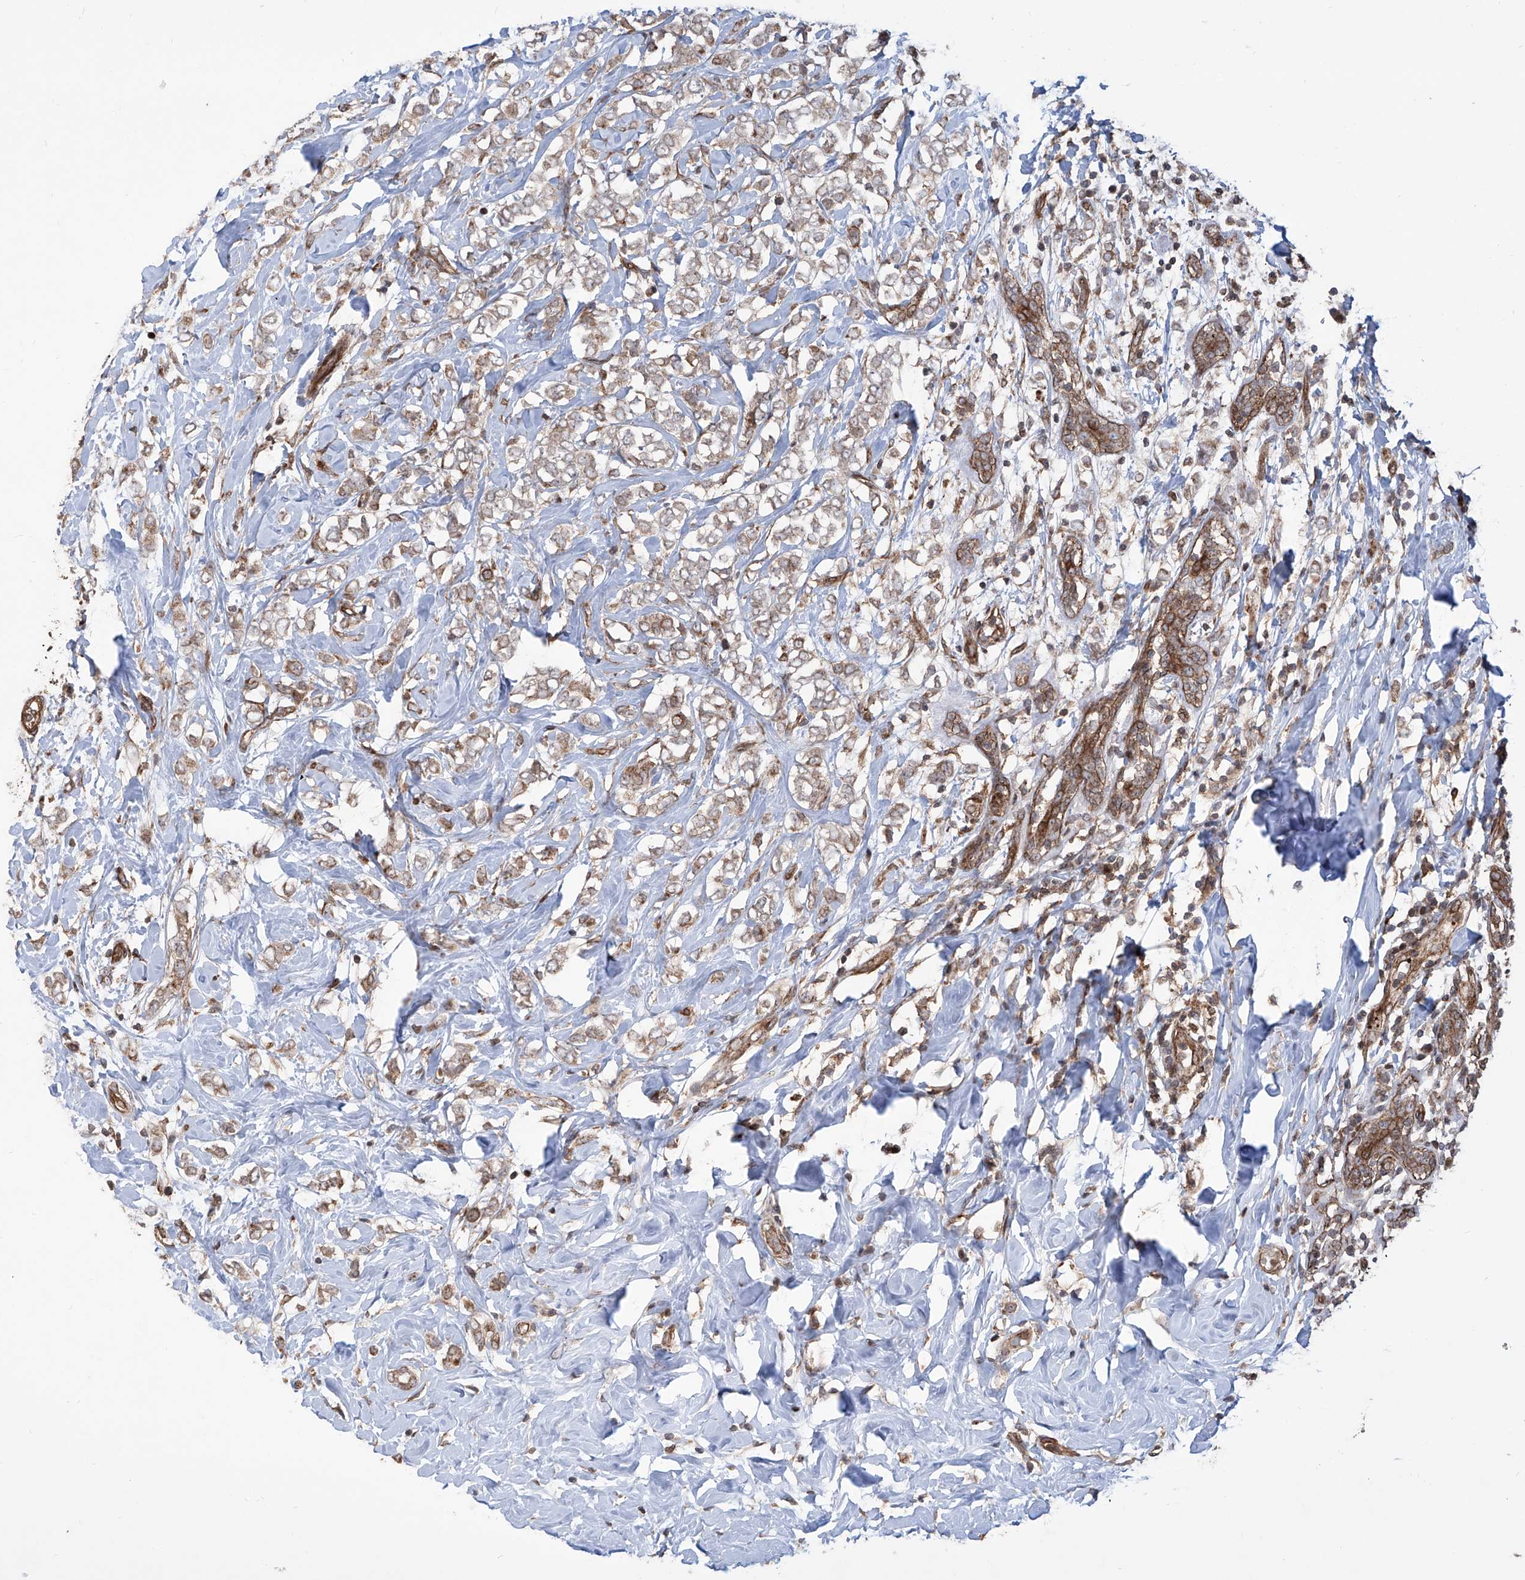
{"staining": {"intensity": "moderate", "quantity": ">75%", "location": "cytoplasmic/membranous"}, "tissue": "breast cancer", "cell_type": "Tumor cells", "image_type": "cancer", "snomed": [{"axis": "morphology", "description": "Normal tissue, NOS"}, {"axis": "morphology", "description": "Lobular carcinoma"}, {"axis": "topography", "description": "Breast"}], "caption": "Immunohistochemical staining of human lobular carcinoma (breast) shows medium levels of moderate cytoplasmic/membranous positivity in about >75% of tumor cells.", "gene": "APAF1", "patient": {"sex": "female", "age": 47}}